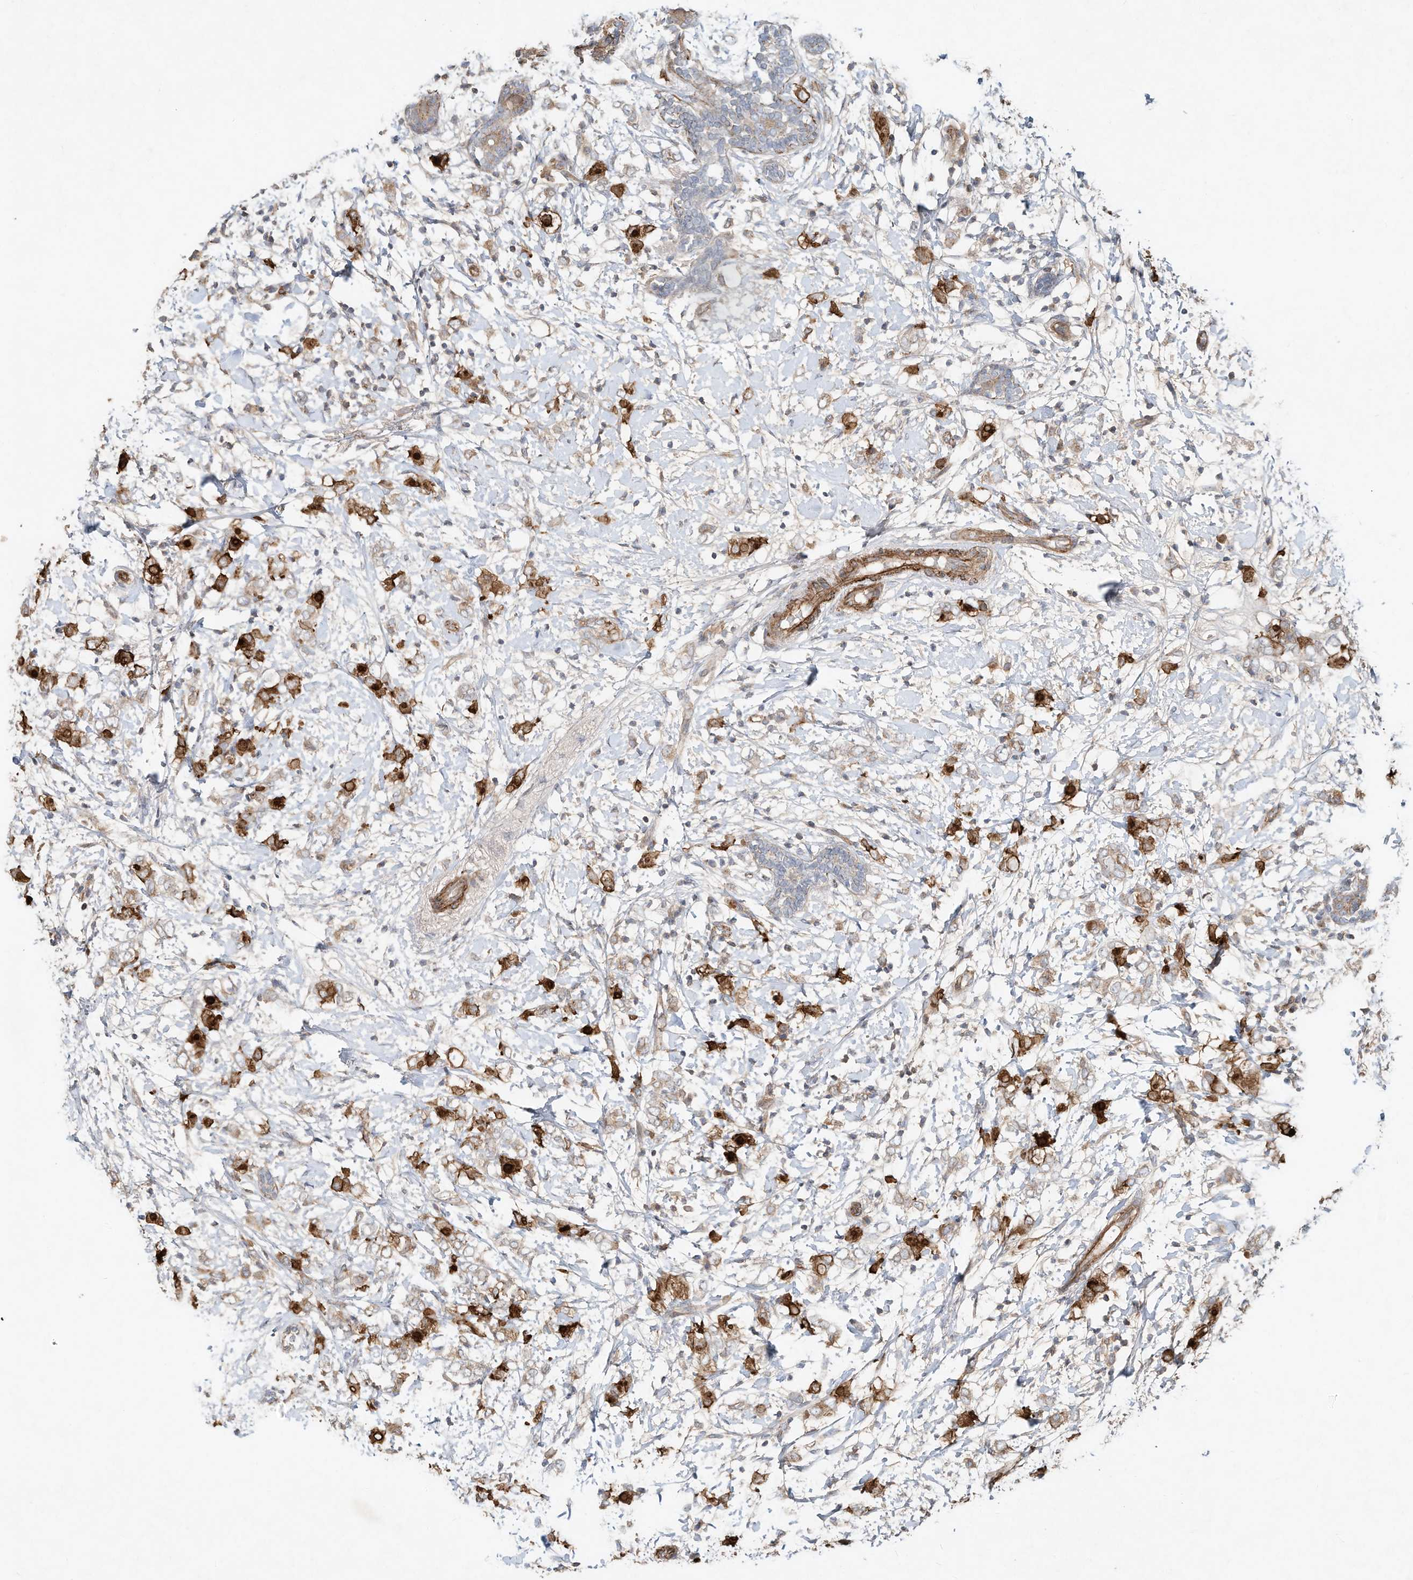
{"staining": {"intensity": "strong", "quantity": "25%-75%", "location": "cytoplasmic/membranous"}, "tissue": "breast cancer", "cell_type": "Tumor cells", "image_type": "cancer", "snomed": [{"axis": "morphology", "description": "Normal tissue, NOS"}, {"axis": "morphology", "description": "Lobular carcinoma"}, {"axis": "topography", "description": "Breast"}], "caption": "Protein expression analysis of human breast cancer reveals strong cytoplasmic/membranous expression in approximately 25%-75% of tumor cells. (DAB IHC with brightfield microscopy, high magnification).", "gene": "HTR5A", "patient": {"sex": "female", "age": 47}}